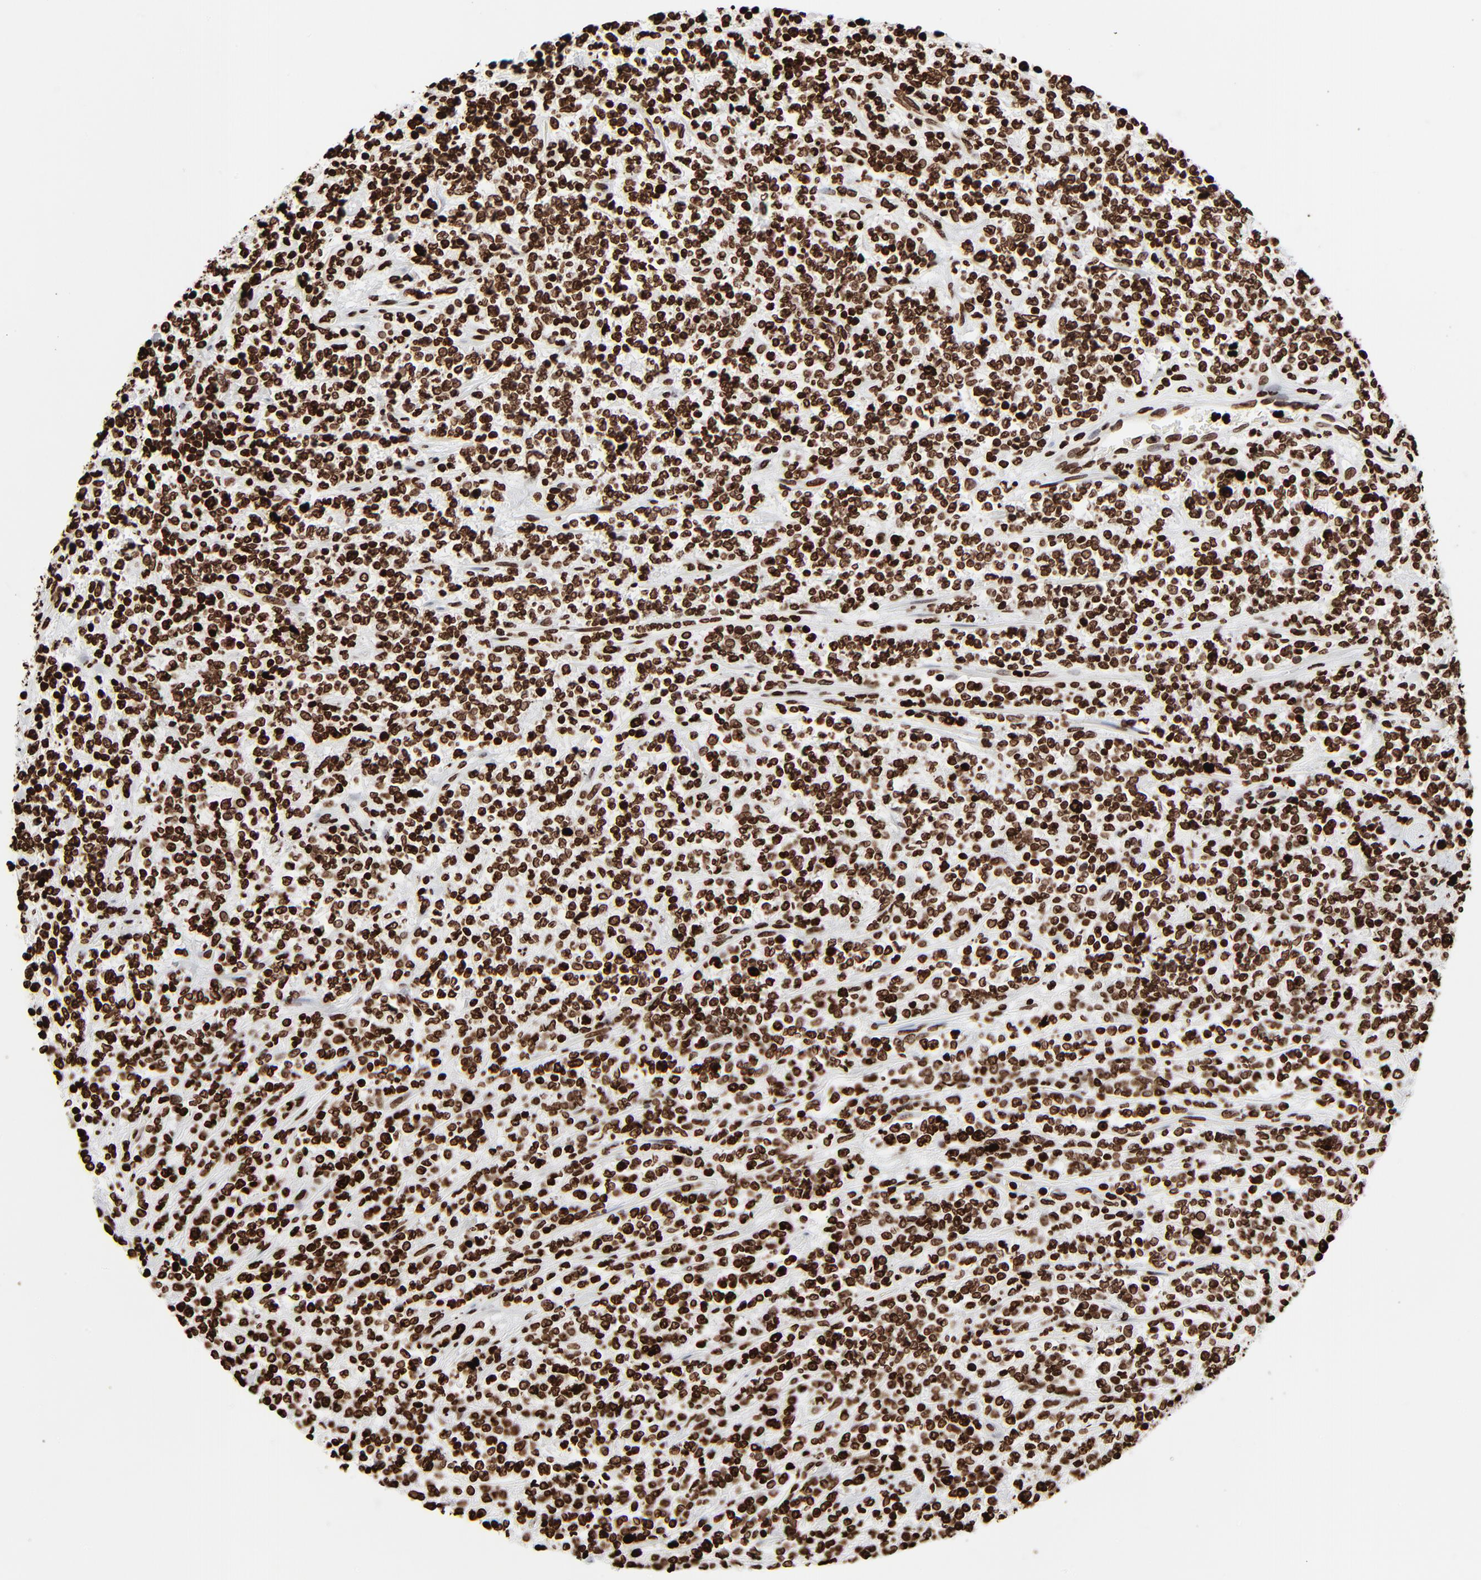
{"staining": {"intensity": "strong", "quantity": ">75%", "location": "nuclear"}, "tissue": "lymphoma", "cell_type": "Tumor cells", "image_type": "cancer", "snomed": [{"axis": "morphology", "description": "Malignant lymphoma, non-Hodgkin's type, High grade"}, {"axis": "topography", "description": "Soft tissue"}], "caption": "DAB immunohistochemical staining of lymphoma reveals strong nuclear protein positivity in approximately >75% of tumor cells. (DAB IHC, brown staining for protein, blue staining for nuclei).", "gene": "H3-4", "patient": {"sex": "male", "age": 18}}